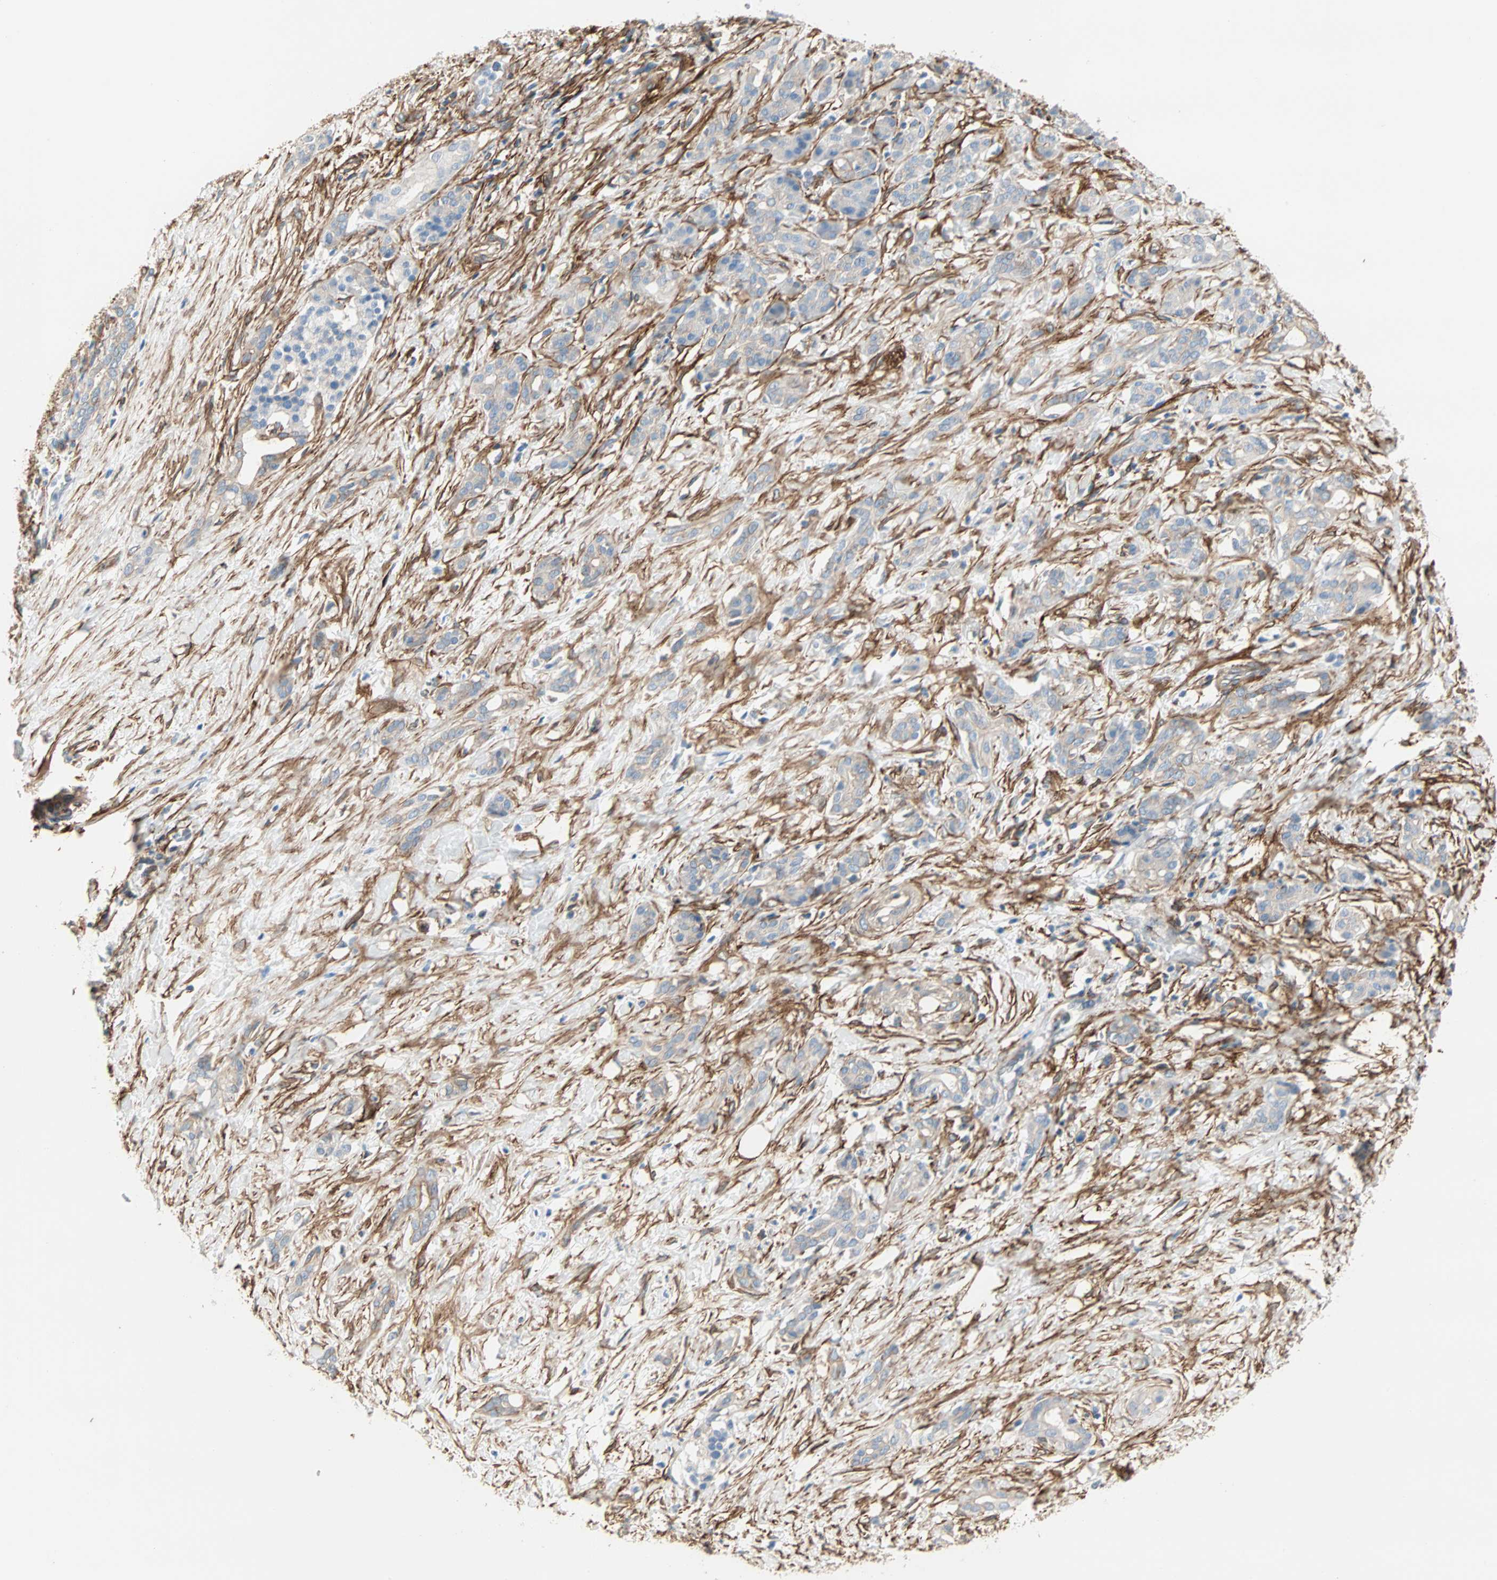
{"staining": {"intensity": "weak", "quantity": ">75%", "location": "cytoplasmic/membranous"}, "tissue": "pancreatic cancer", "cell_type": "Tumor cells", "image_type": "cancer", "snomed": [{"axis": "morphology", "description": "Adenocarcinoma, NOS"}, {"axis": "topography", "description": "Pancreas"}], "caption": "Pancreatic adenocarcinoma was stained to show a protein in brown. There is low levels of weak cytoplasmic/membranous positivity in approximately >75% of tumor cells.", "gene": "EPB41L2", "patient": {"sex": "male", "age": 41}}